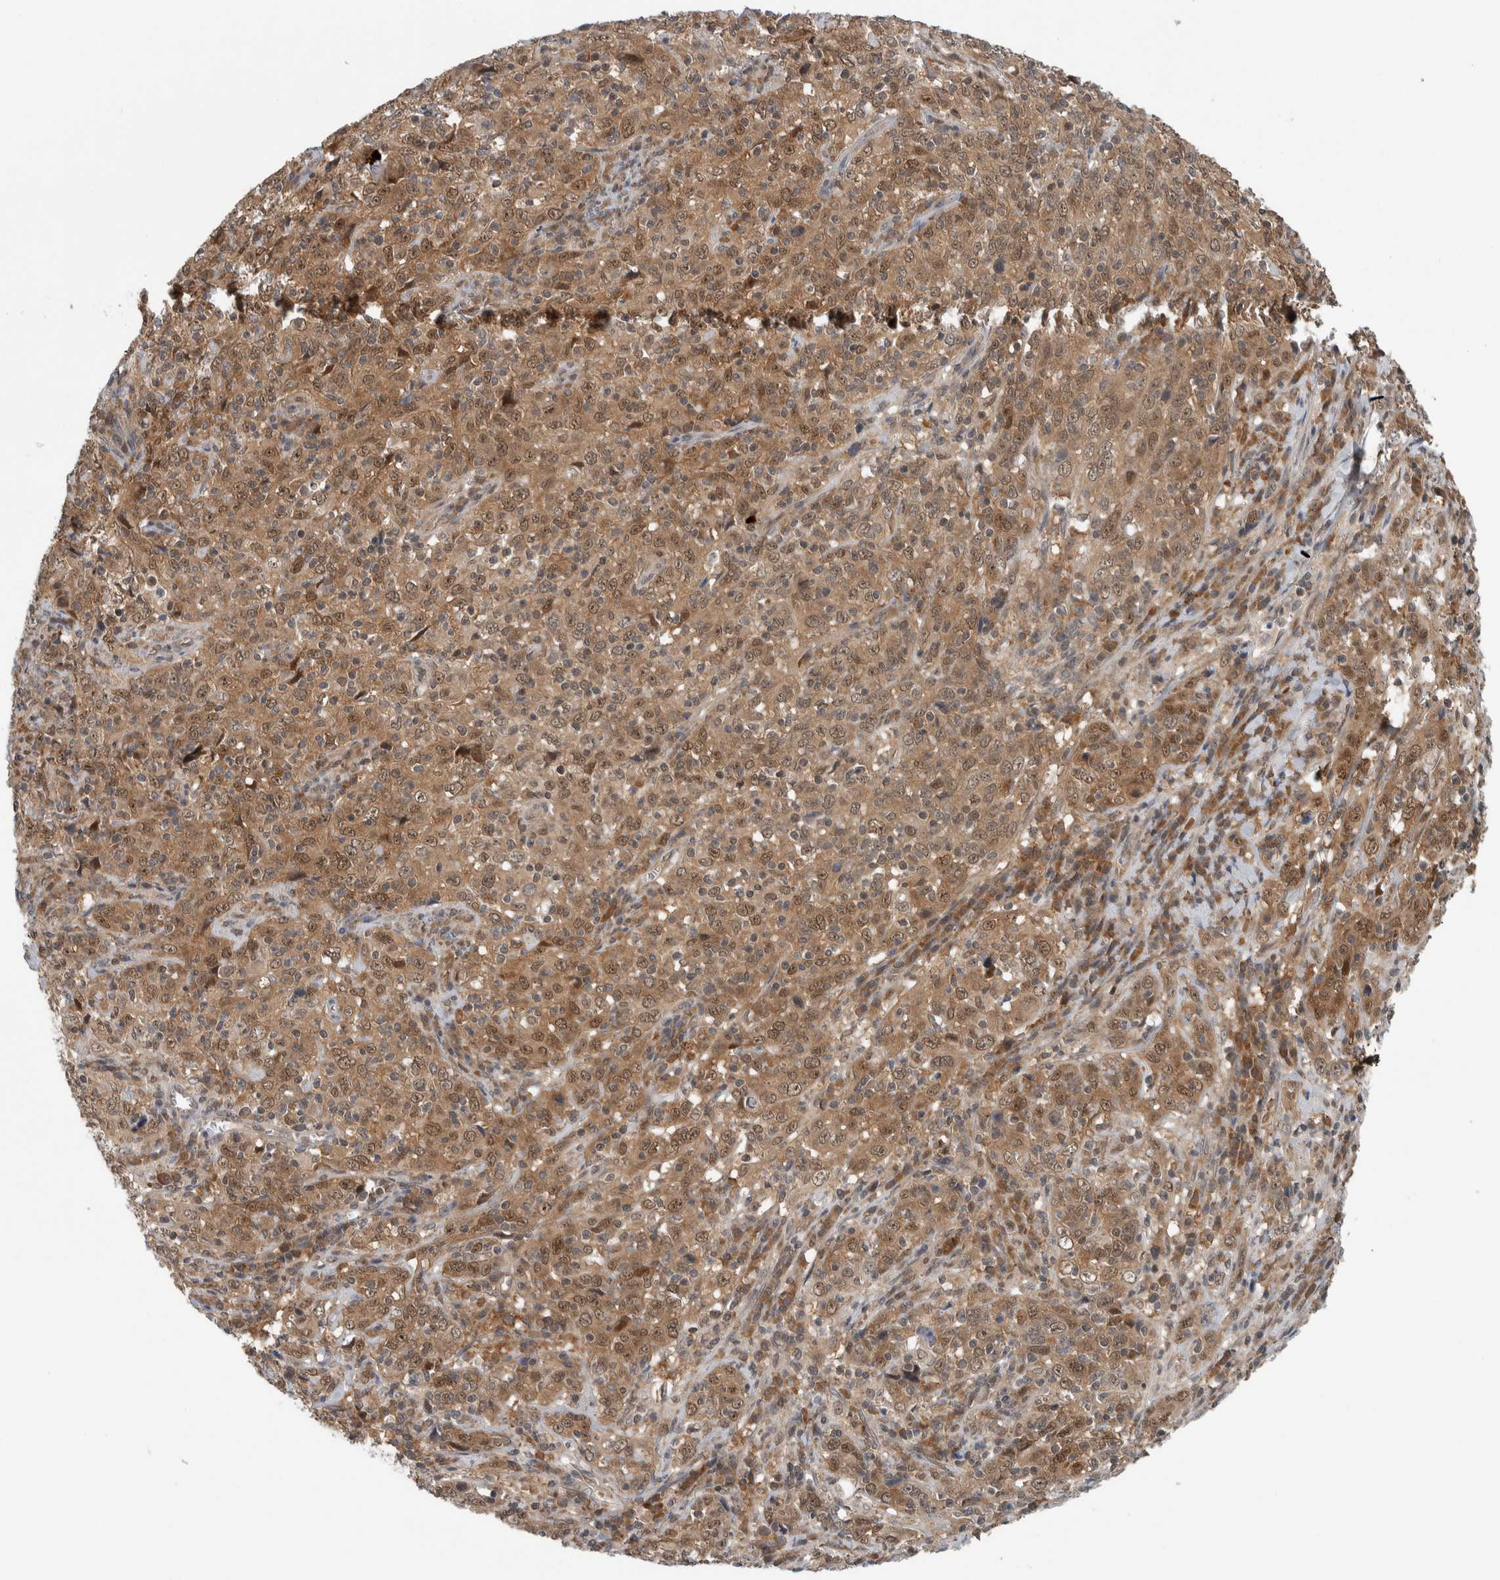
{"staining": {"intensity": "moderate", "quantity": ">75%", "location": "cytoplasmic/membranous"}, "tissue": "cervical cancer", "cell_type": "Tumor cells", "image_type": "cancer", "snomed": [{"axis": "morphology", "description": "Squamous cell carcinoma, NOS"}, {"axis": "topography", "description": "Cervix"}], "caption": "Immunohistochemical staining of human cervical cancer demonstrates medium levels of moderate cytoplasmic/membranous expression in approximately >75% of tumor cells.", "gene": "CCDC43", "patient": {"sex": "female", "age": 46}}